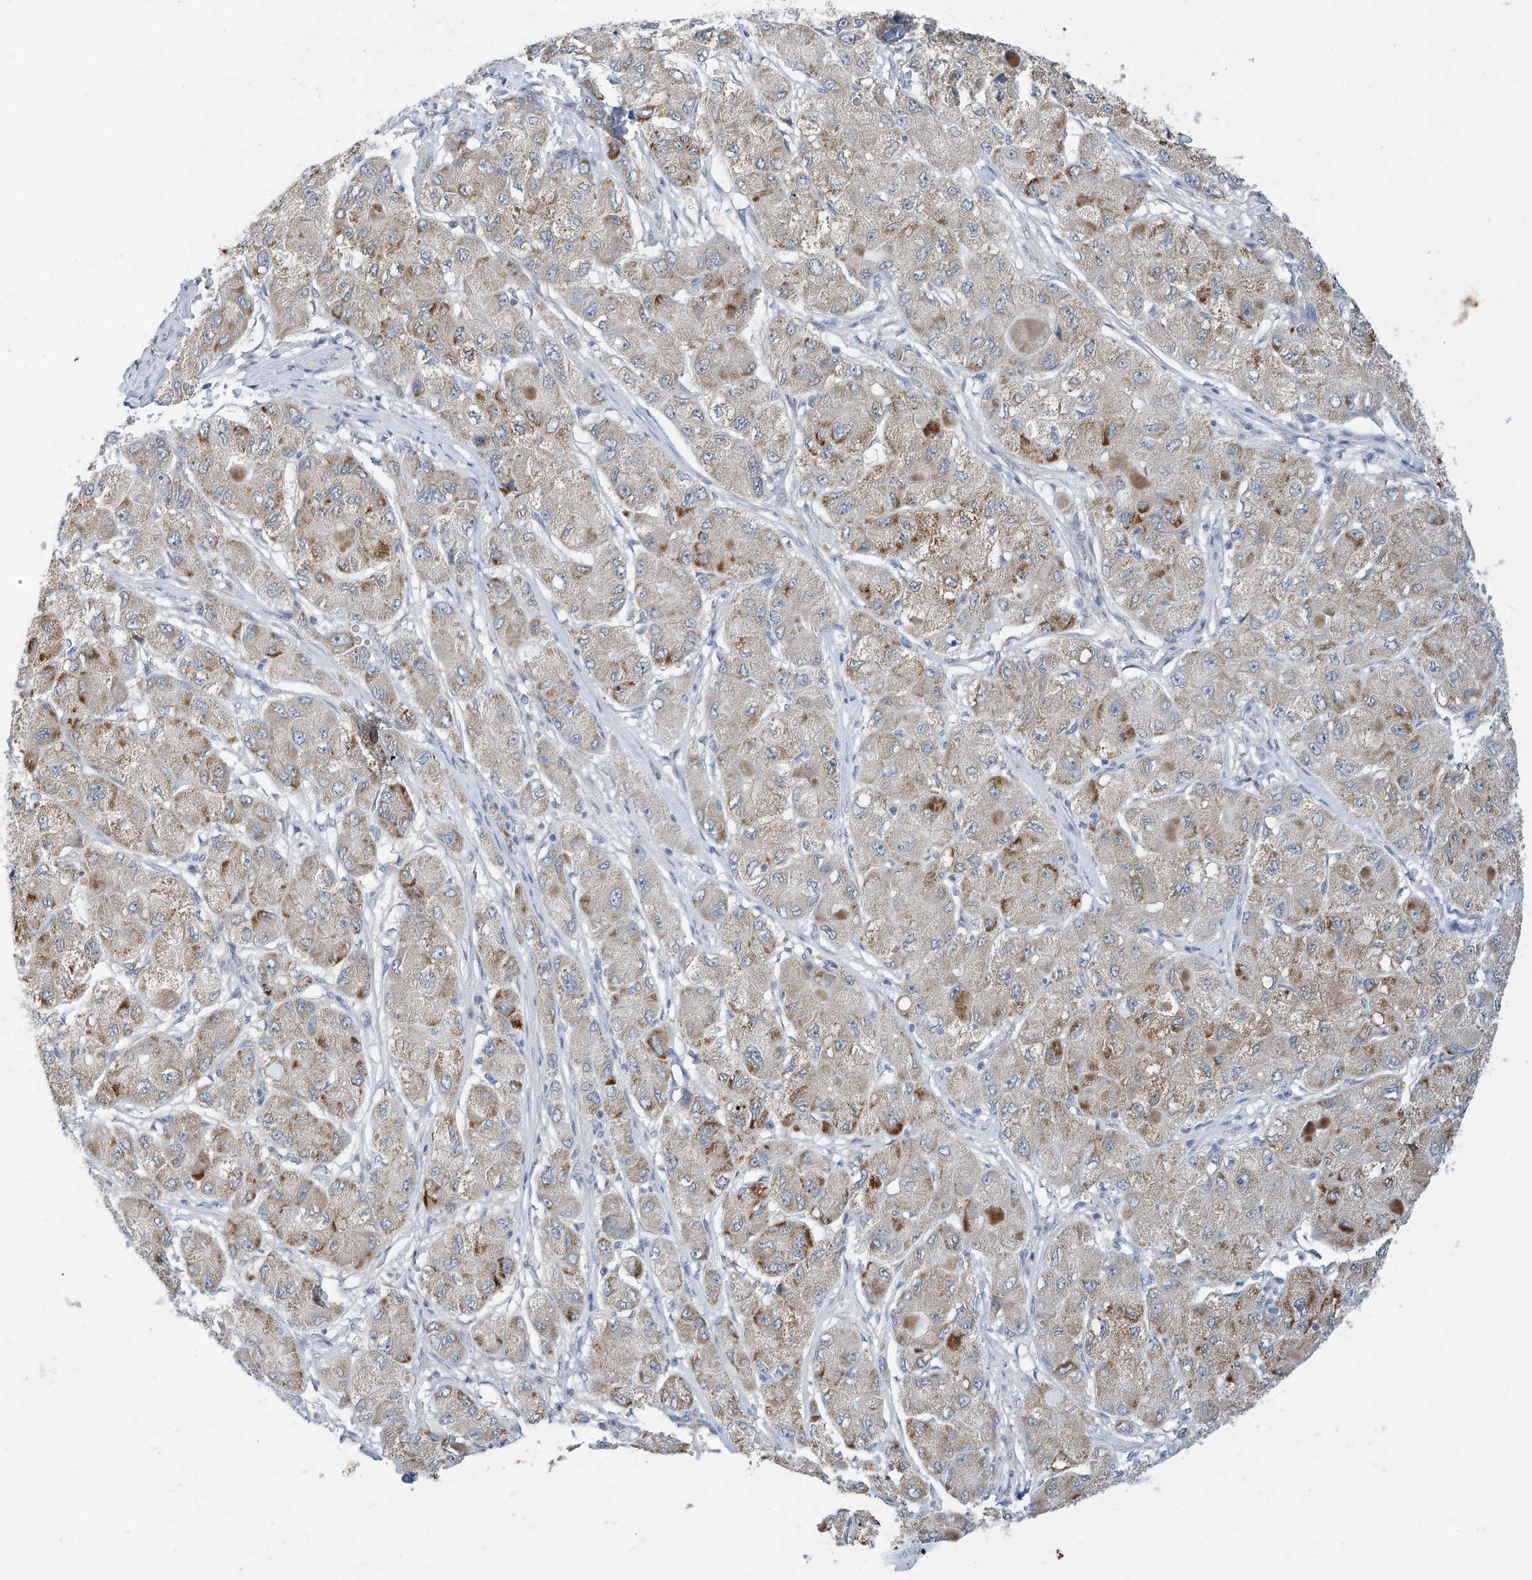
{"staining": {"intensity": "moderate", "quantity": "25%-75%", "location": "cytoplasmic/membranous"}, "tissue": "liver cancer", "cell_type": "Tumor cells", "image_type": "cancer", "snomed": [{"axis": "morphology", "description": "Carcinoma, Hepatocellular, NOS"}, {"axis": "topography", "description": "Liver"}], "caption": "Immunohistochemical staining of liver cancer (hepatocellular carcinoma) reveals medium levels of moderate cytoplasmic/membranous protein expression in approximately 25%-75% of tumor cells. (DAB IHC with brightfield microscopy, high magnification).", "gene": "APLF", "patient": {"sex": "male", "age": 80}}